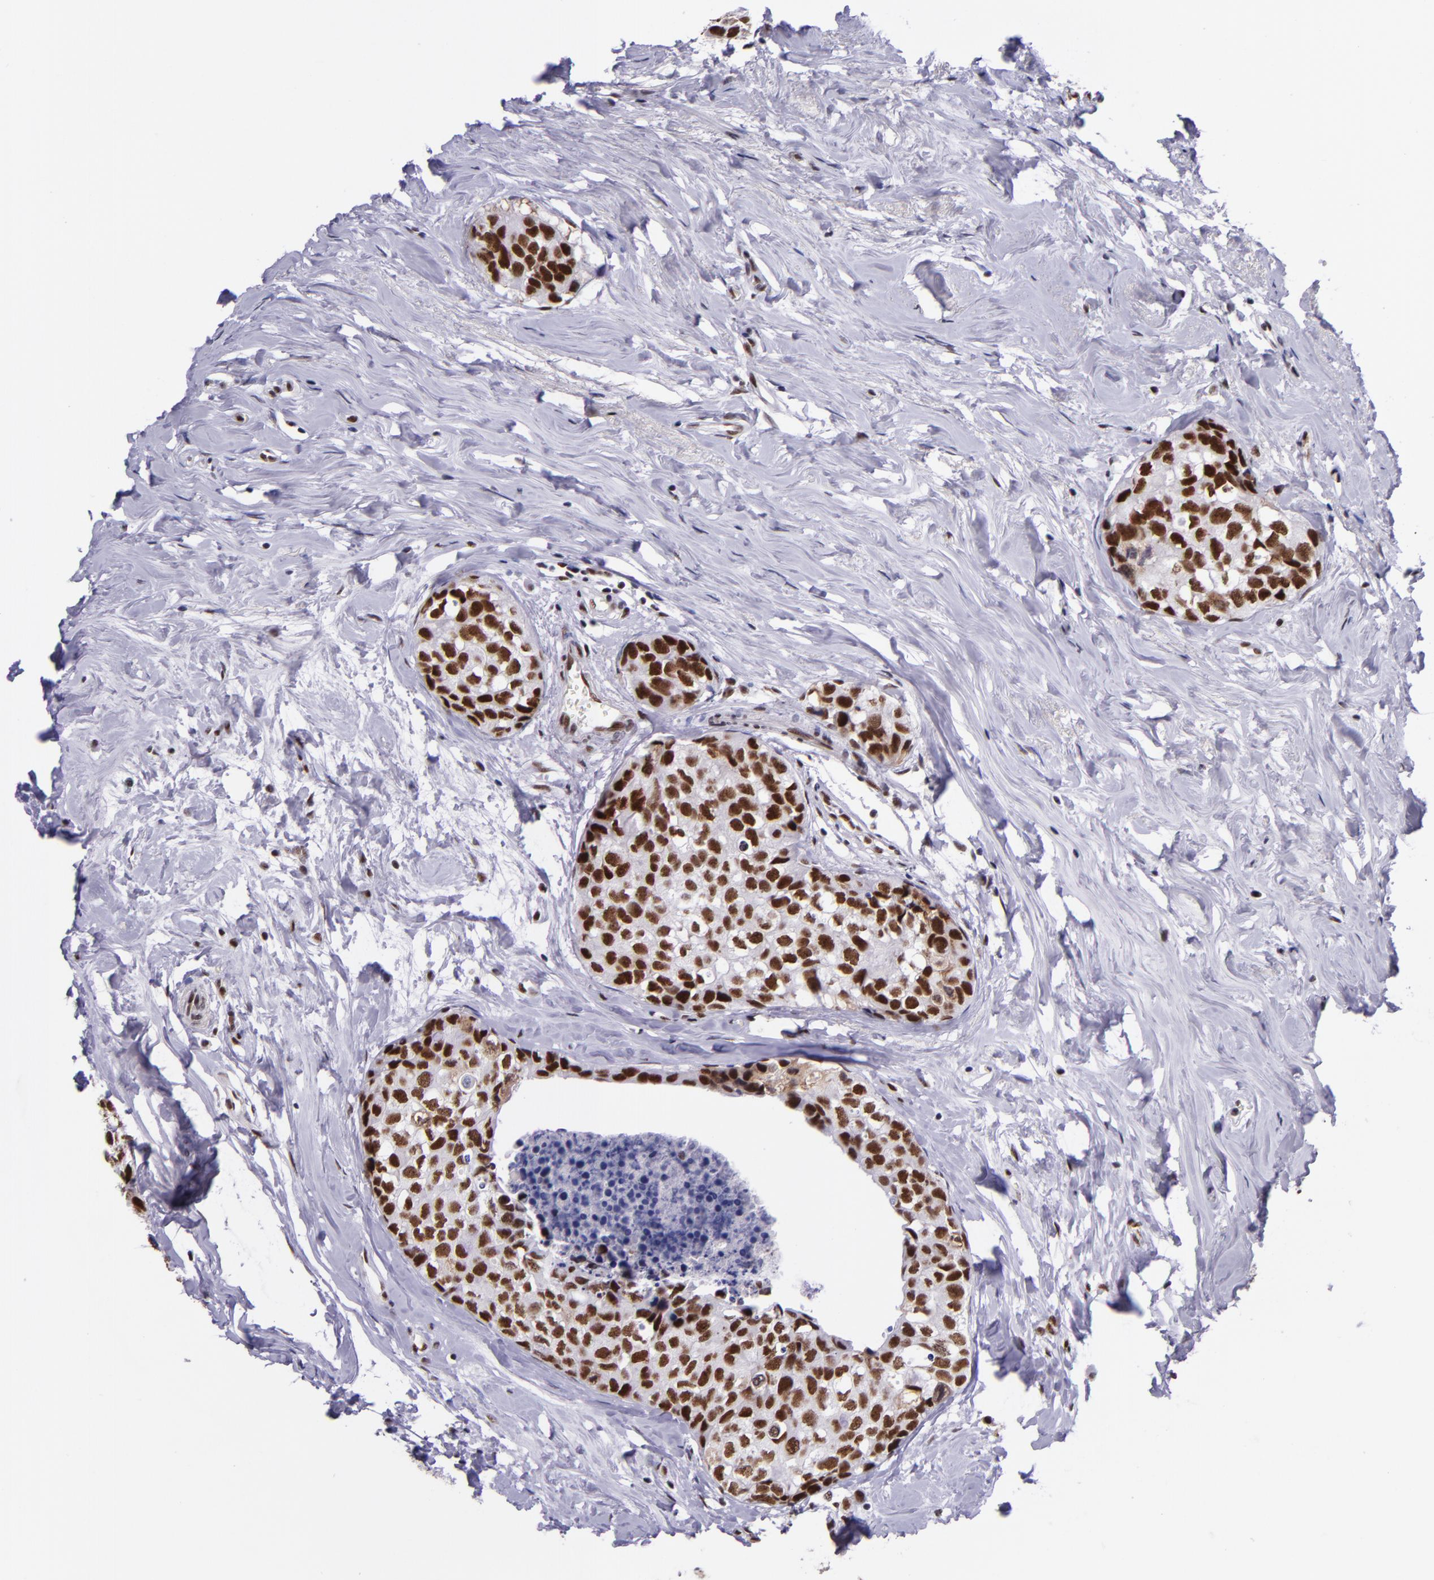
{"staining": {"intensity": "strong", "quantity": ">75%", "location": "nuclear"}, "tissue": "breast cancer", "cell_type": "Tumor cells", "image_type": "cancer", "snomed": [{"axis": "morphology", "description": "Normal tissue, NOS"}, {"axis": "morphology", "description": "Duct carcinoma"}, {"axis": "topography", "description": "Breast"}], "caption": "Strong nuclear protein expression is appreciated in about >75% of tumor cells in breast invasive ductal carcinoma. (Stains: DAB in brown, nuclei in blue, Microscopy: brightfield microscopy at high magnification).", "gene": "GPKOW", "patient": {"sex": "female", "age": 50}}